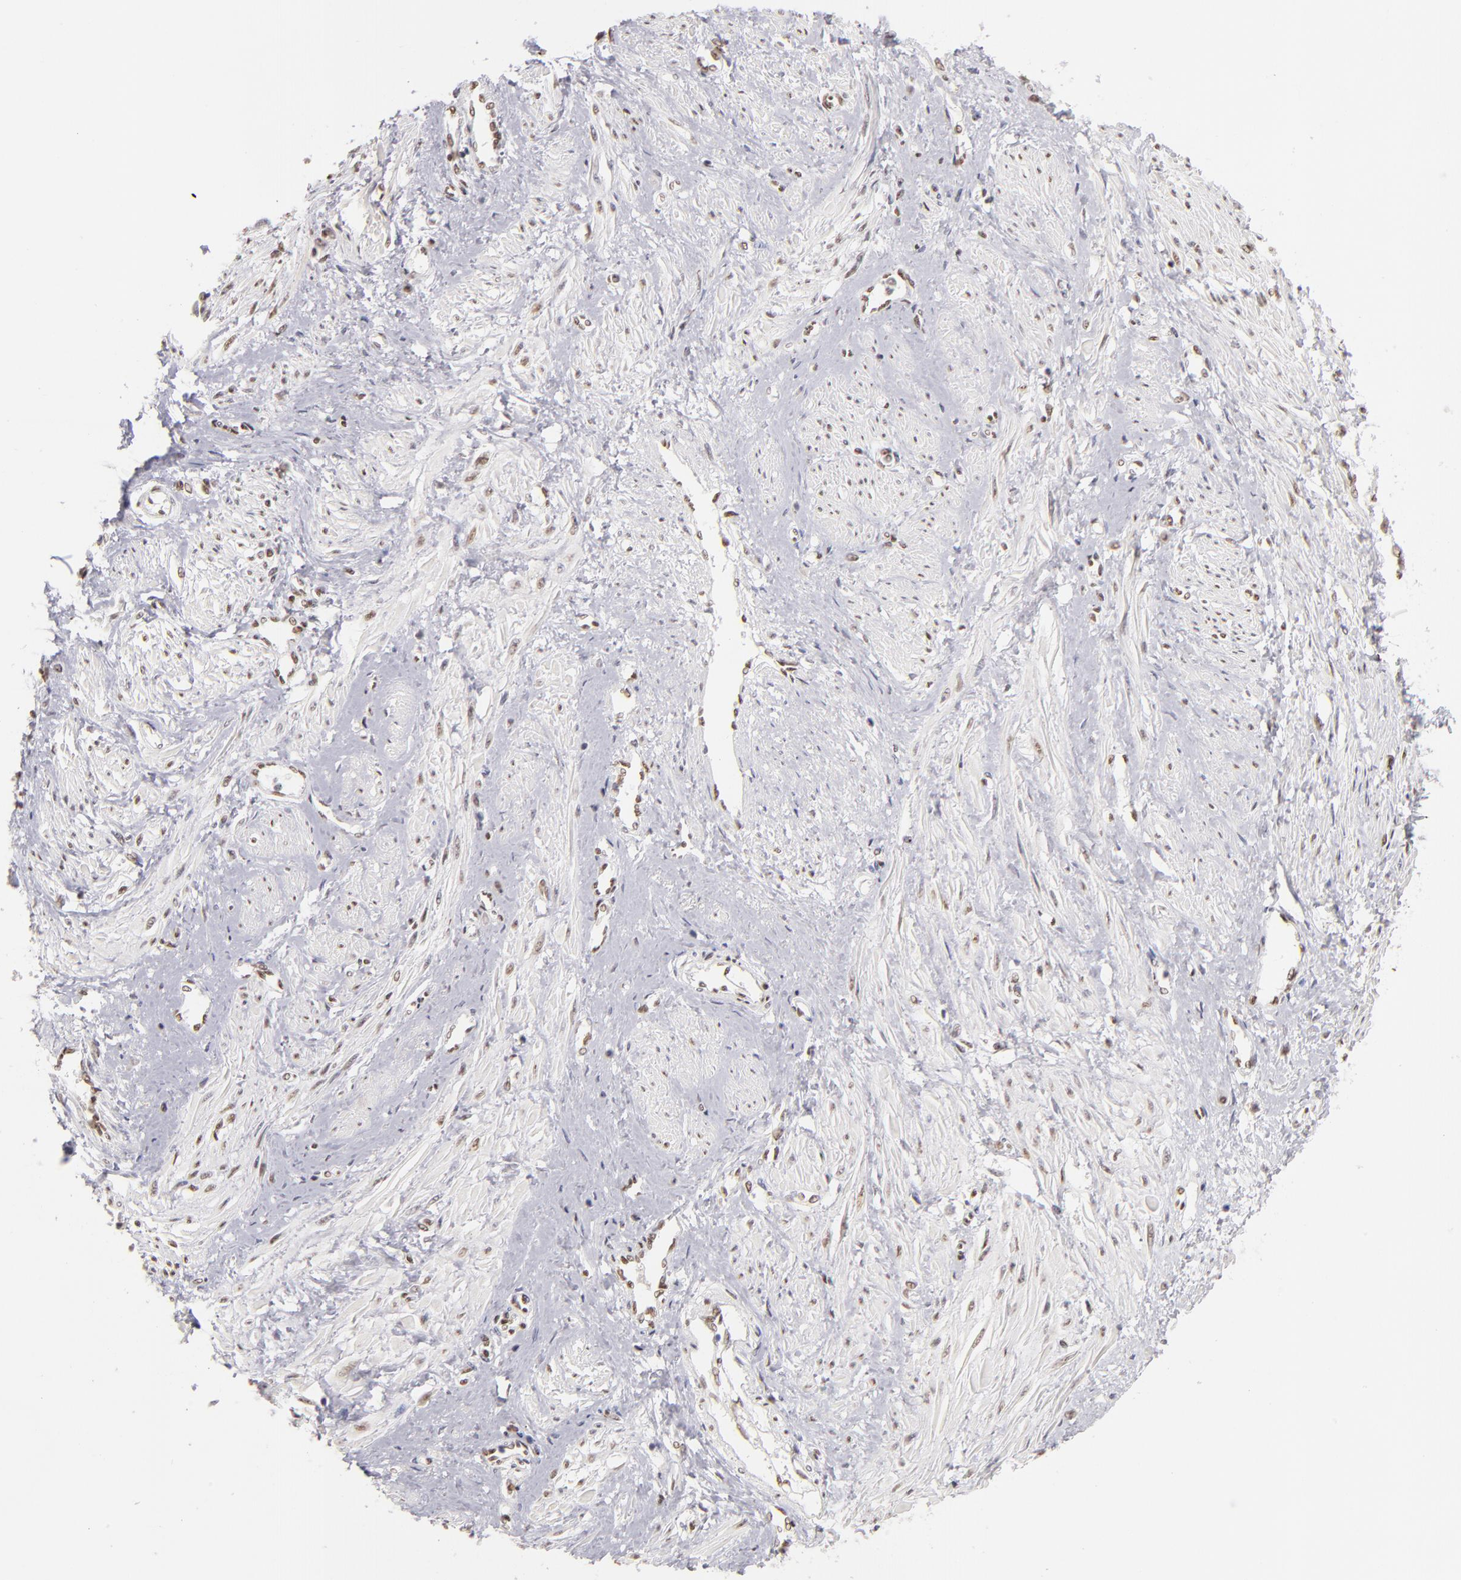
{"staining": {"intensity": "weak", "quantity": ">75%", "location": "nuclear"}, "tissue": "smooth muscle", "cell_type": "Smooth muscle cells", "image_type": "normal", "snomed": [{"axis": "morphology", "description": "Normal tissue, NOS"}, {"axis": "topography", "description": "Smooth muscle"}, {"axis": "topography", "description": "Uterus"}], "caption": "Immunohistochemical staining of benign smooth muscle demonstrates low levels of weak nuclear staining in about >75% of smooth muscle cells. Immunohistochemistry stains the protein in brown and the nuclei are stained blue.", "gene": "TFAP4", "patient": {"sex": "female", "age": 39}}